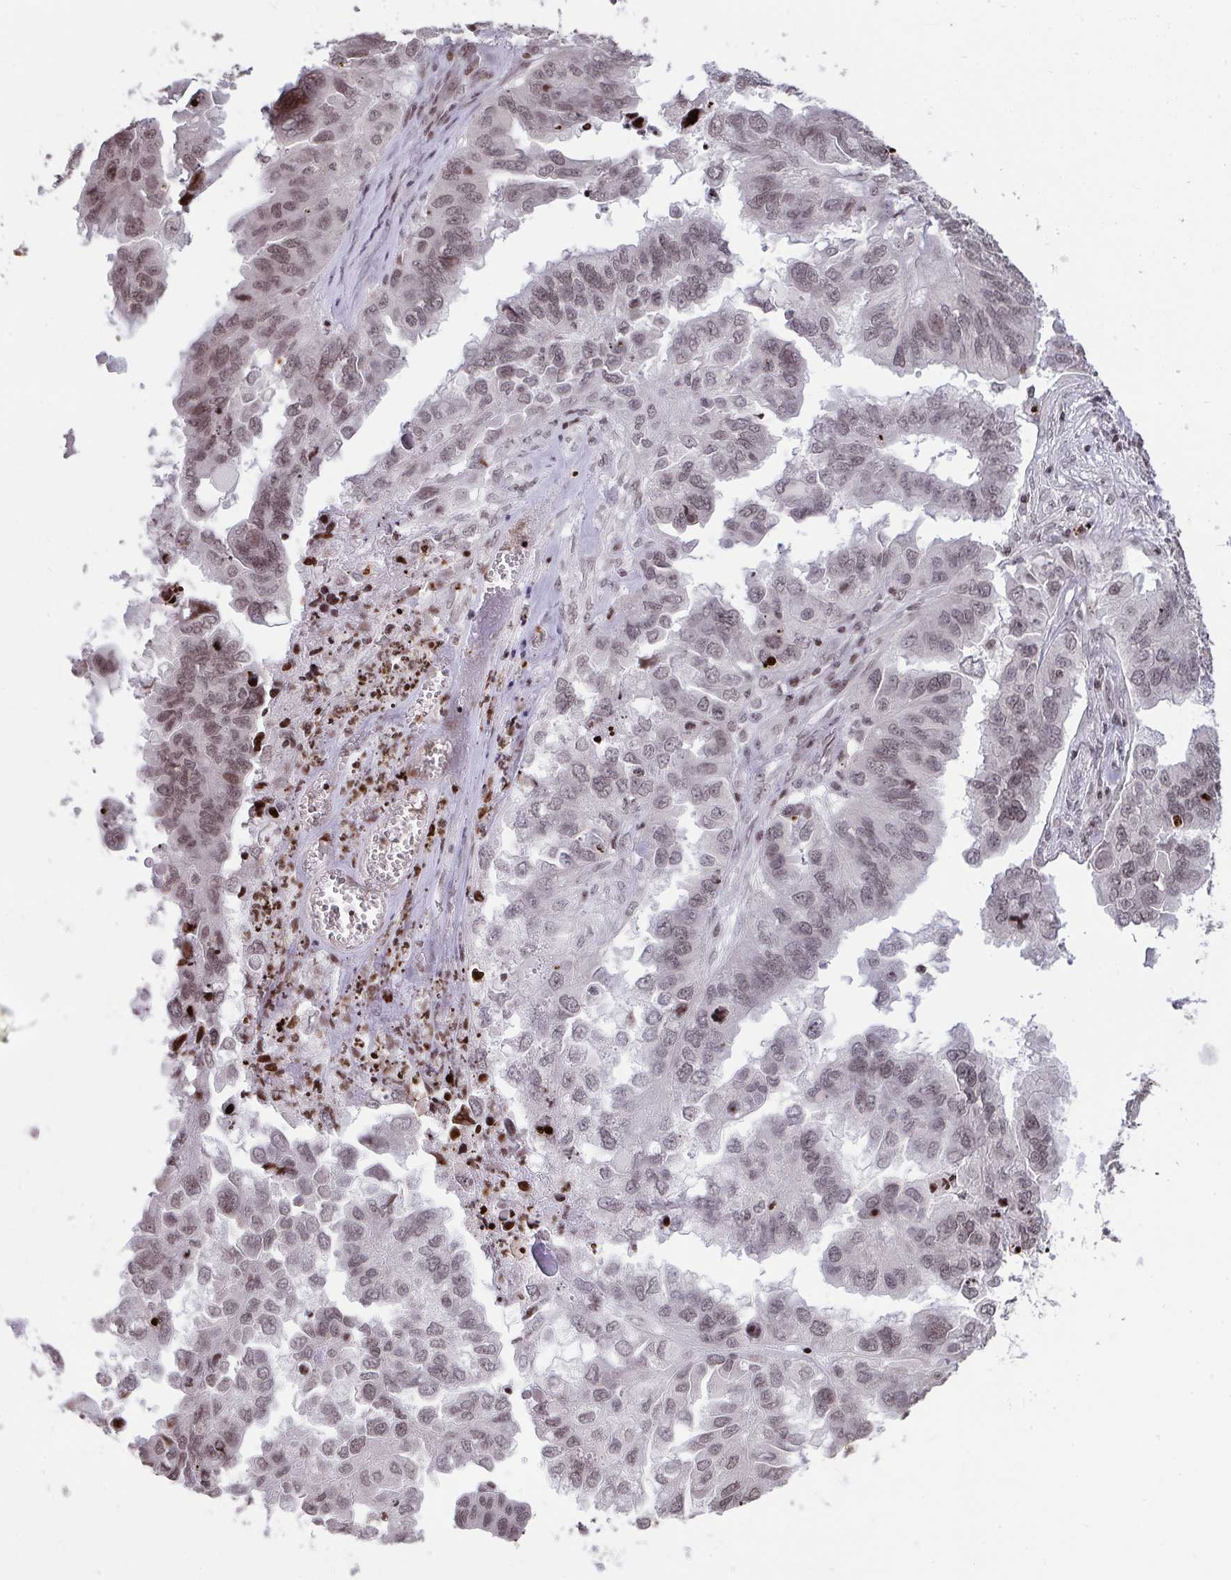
{"staining": {"intensity": "weak", "quantity": "25%-75%", "location": "nuclear"}, "tissue": "ovarian cancer", "cell_type": "Tumor cells", "image_type": "cancer", "snomed": [{"axis": "morphology", "description": "Cystadenocarcinoma, serous, NOS"}, {"axis": "topography", "description": "Ovary"}], "caption": "Immunohistochemical staining of human ovarian cancer (serous cystadenocarcinoma) shows low levels of weak nuclear staining in approximately 25%-75% of tumor cells.", "gene": "NIP7", "patient": {"sex": "female", "age": 79}}